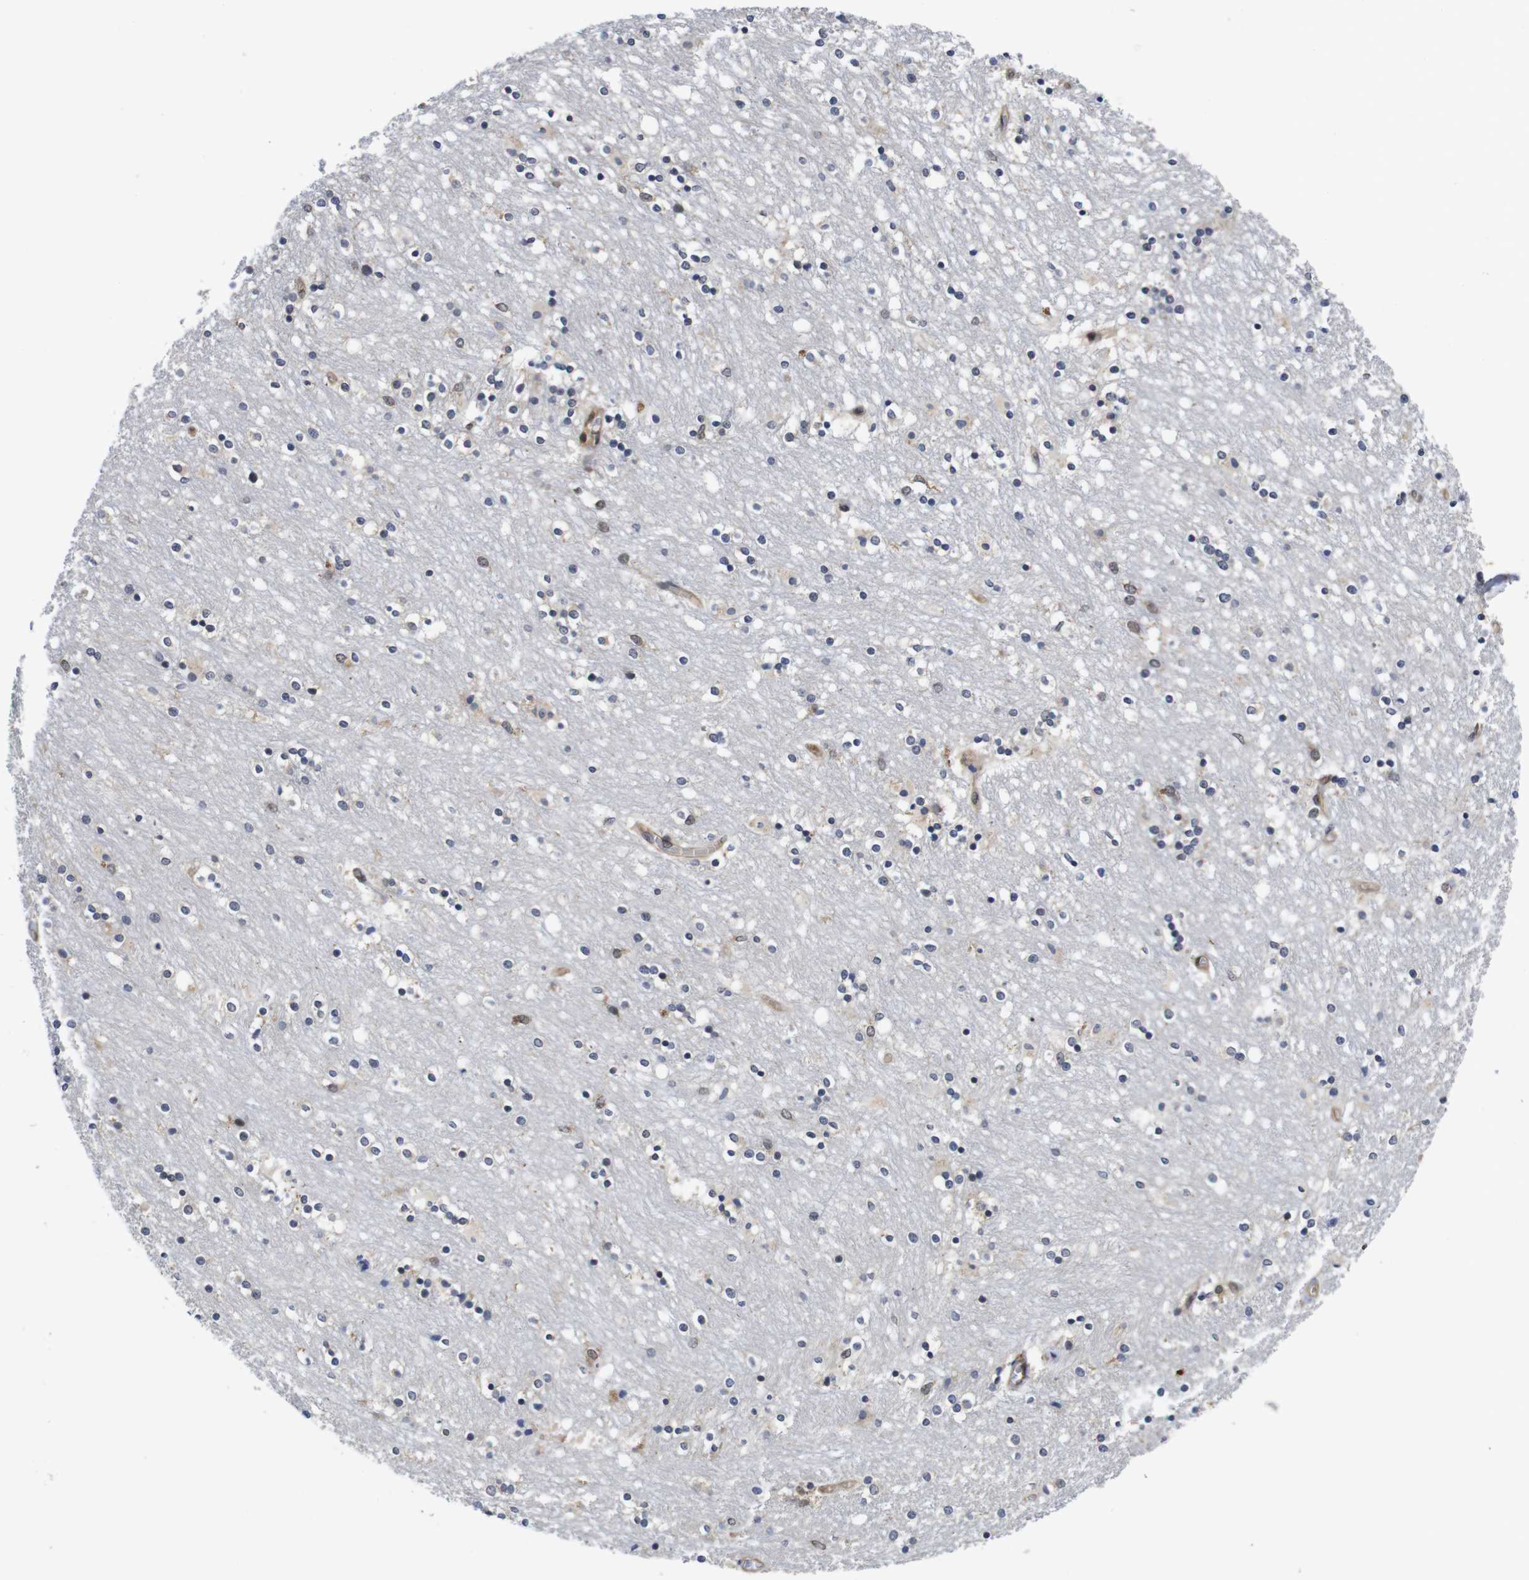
{"staining": {"intensity": "moderate", "quantity": "<25%", "location": "cytoplasmic/membranous,nuclear"}, "tissue": "caudate", "cell_type": "Glial cells", "image_type": "normal", "snomed": [{"axis": "morphology", "description": "Normal tissue, NOS"}, {"axis": "topography", "description": "Lateral ventricle wall"}], "caption": "This is a histology image of immunohistochemistry staining of unremarkable caudate, which shows moderate expression in the cytoplasmic/membranous,nuclear of glial cells.", "gene": "SUMO3", "patient": {"sex": "female", "age": 54}}